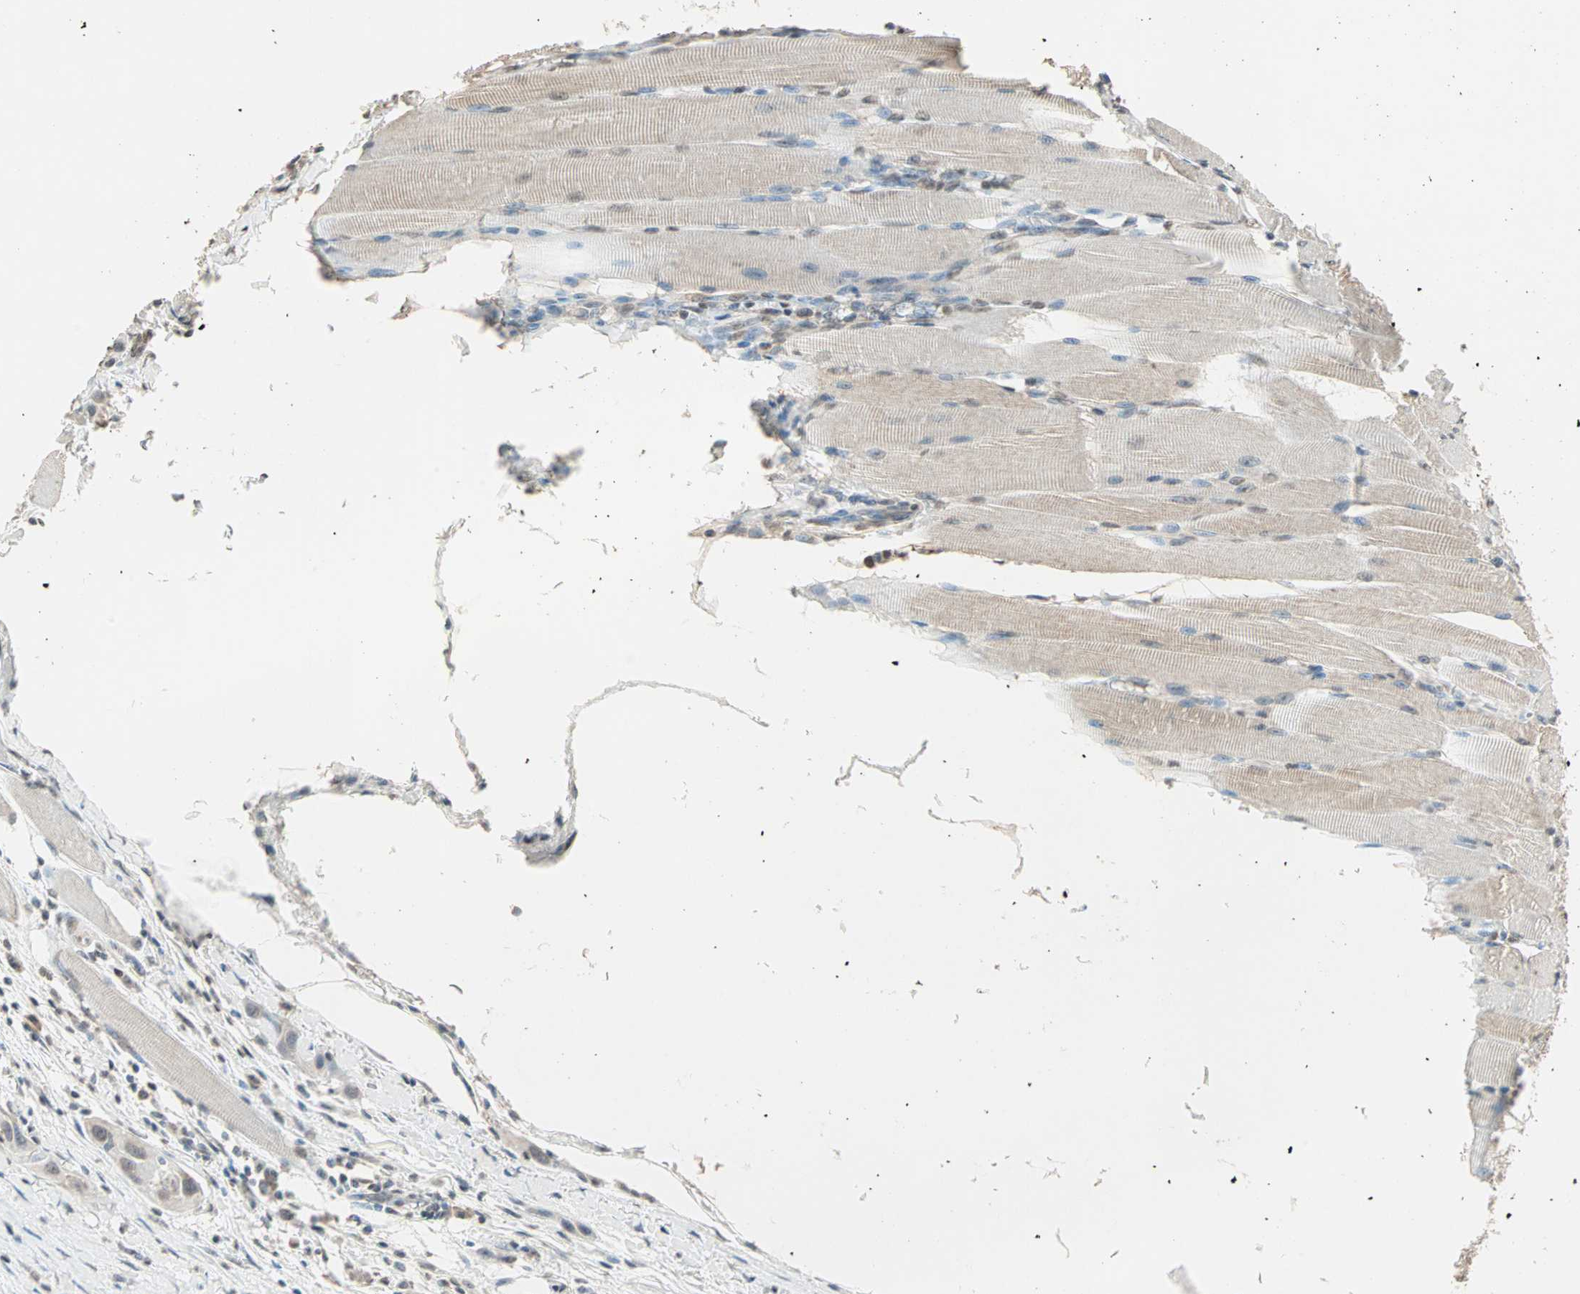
{"staining": {"intensity": "moderate", "quantity": "25%-75%", "location": "cytoplasmic/membranous,nuclear"}, "tissue": "head and neck cancer", "cell_type": "Tumor cells", "image_type": "cancer", "snomed": [{"axis": "morphology", "description": "Squamous cell carcinoma, NOS"}, {"axis": "topography", "description": "Oral tissue"}, {"axis": "topography", "description": "Head-Neck"}], "caption": "Moderate cytoplasmic/membranous and nuclear protein expression is identified in about 25%-75% of tumor cells in head and neck squamous cell carcinoma.", "gene": "PRELID1", "patient": {"sex": "female", "age": 50}}